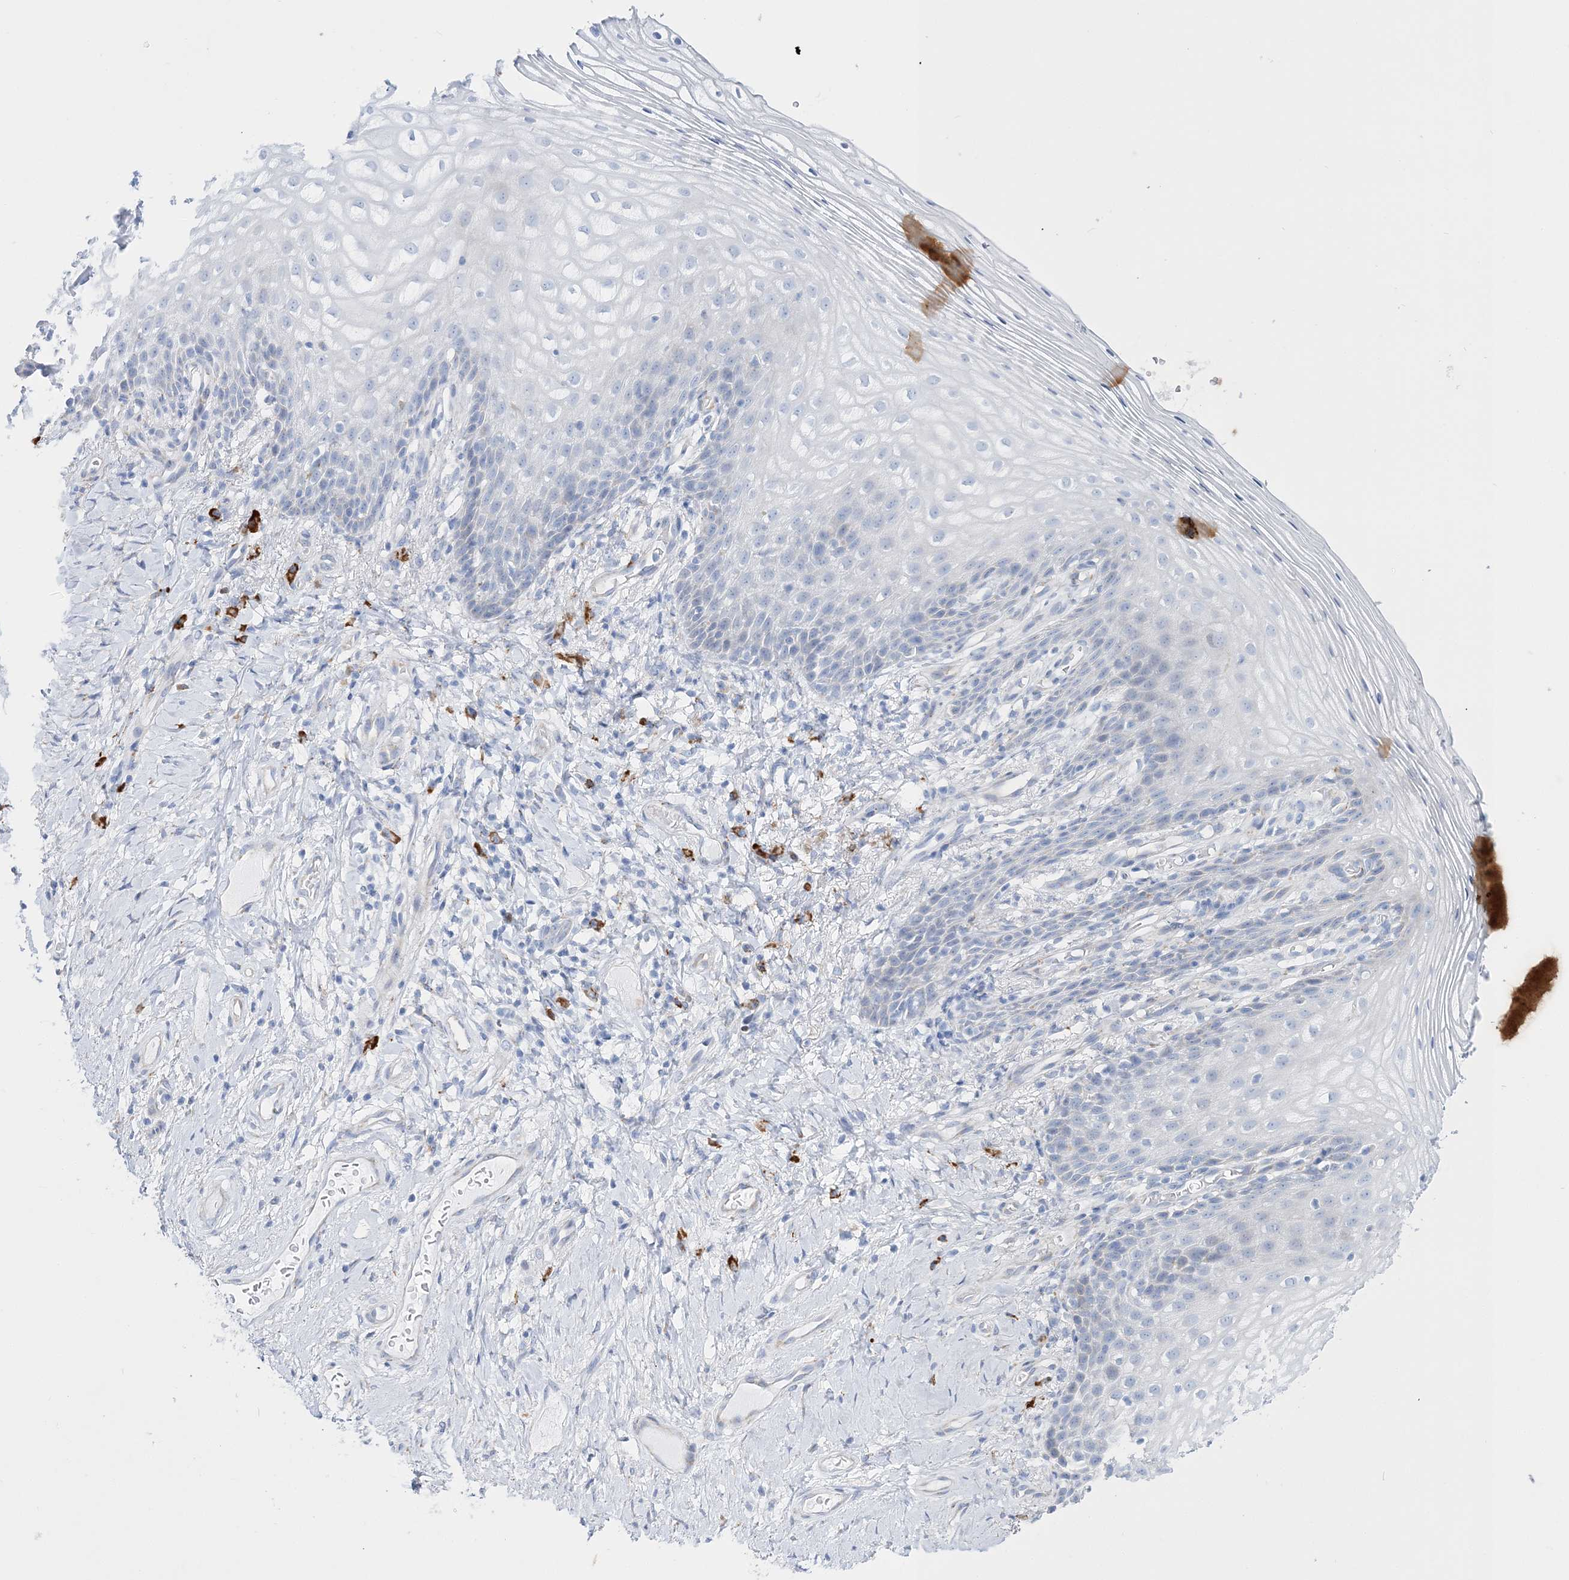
{"staining": {"intensity": "negative", "quantity": "none", "location": "none"}, "tissue": "vagina", "cell_type": "Squamous epithelial cells", "image_type": "normal", "snomed": [{"axis": "morphology", "description": "Normal tissue, NOS"}, {"axis": "topography", "description": "Vagina"}], "caption": "Image shows no significant protein positivity in squamous epithelial cells of benign vagina.", "gene": "TSPYL6", "patient": {"sex": "female", "age": 60}}